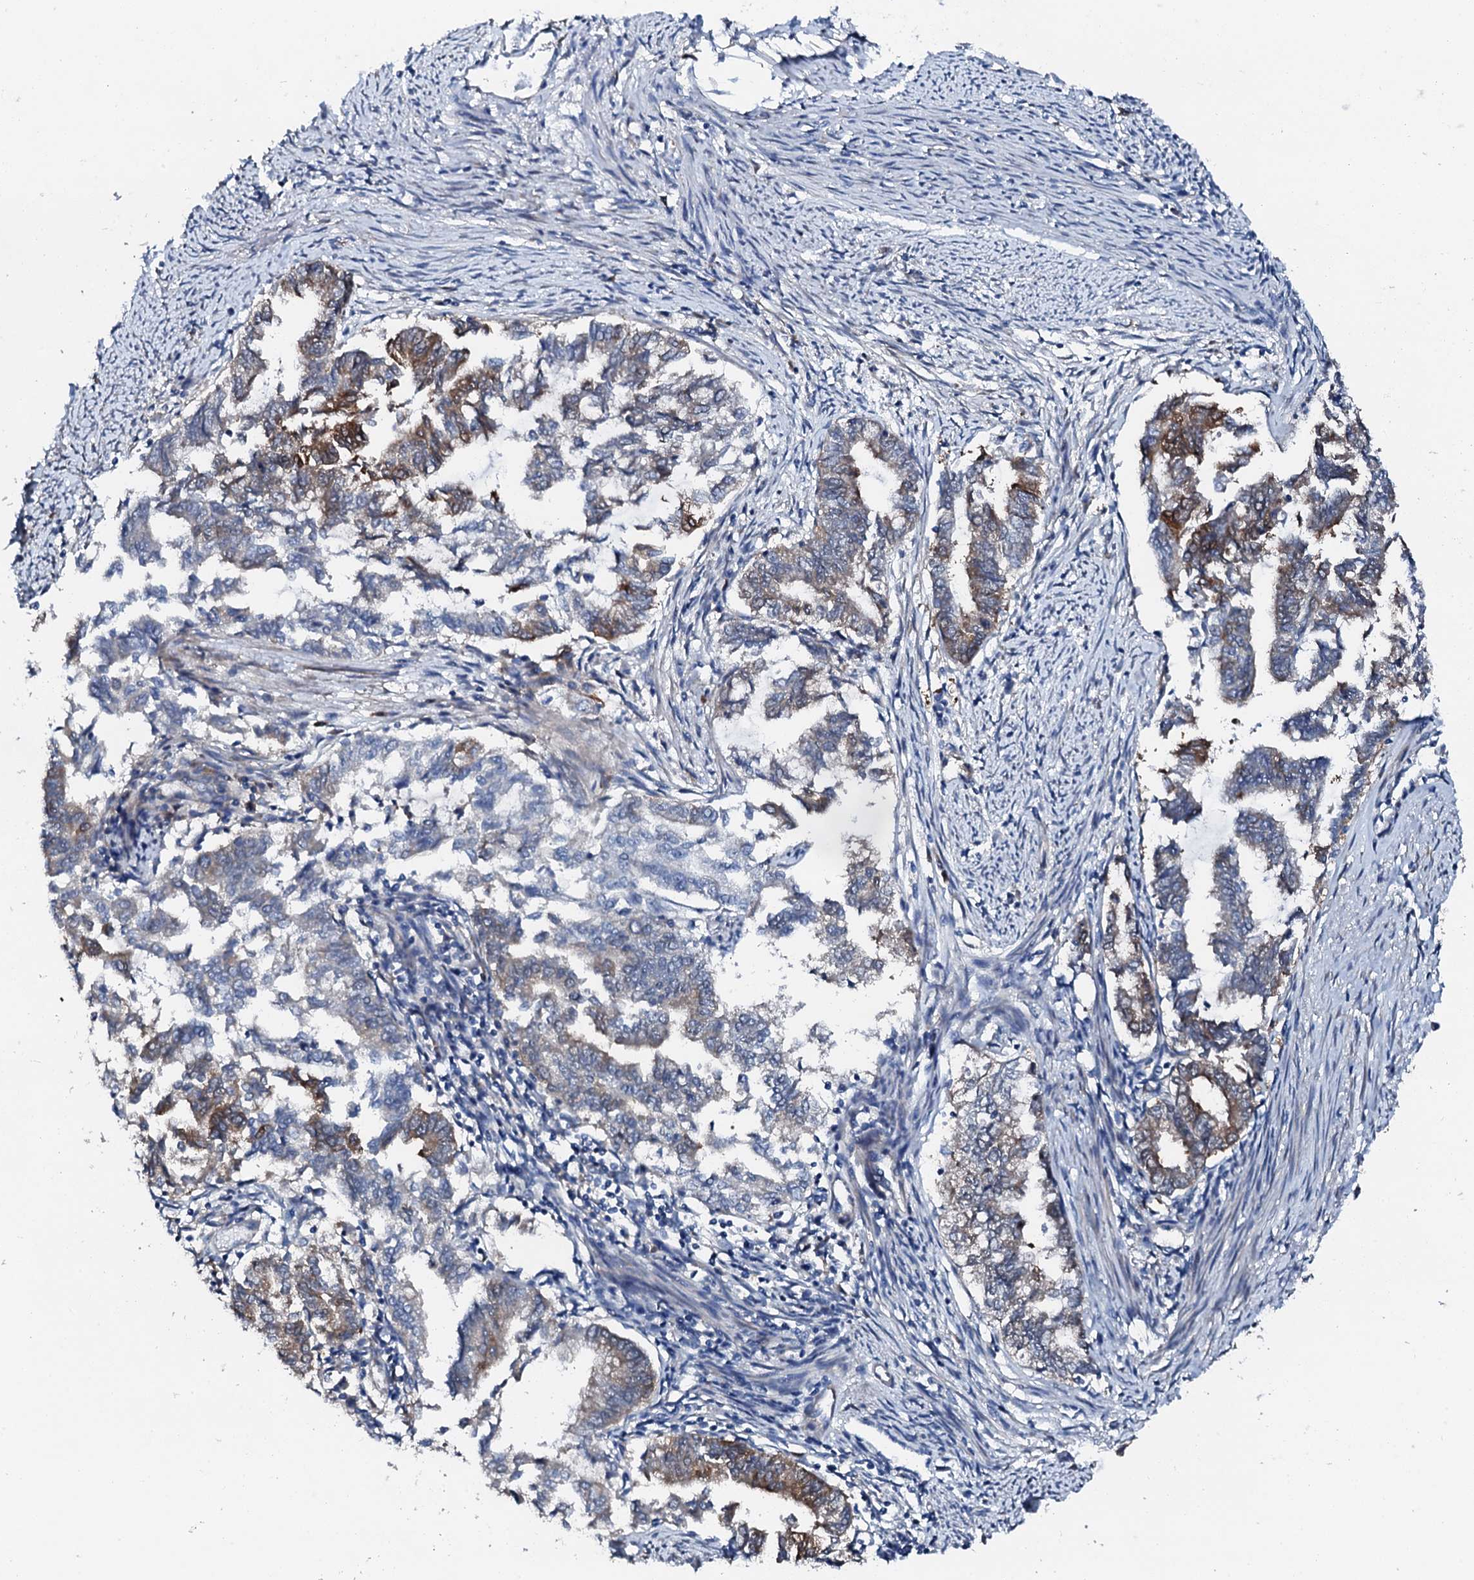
{"staining": {"intensity": "strong", "quantity": "<25%", "location": "cytoplasmic/membranous"}, "tissue": "endometrial cancer", "cell_type": "Tumor cells", "image_type": "cancer", "snomed": [{"axis": "morphology", "description": "Adenocarcinoma, NOS"}, {"axis": "topography", "description": "Endometrium"}], "caption": "This micrograph reveals endometrial cancer stained with IHC to label a protein in brown. The cytoplasmic/membranous of tumor cells show strong positivity for the protein. Nuclei are counter-stained blue.", "gene": "GFOD2", "patient": {"sex": "female", "age": 79}}